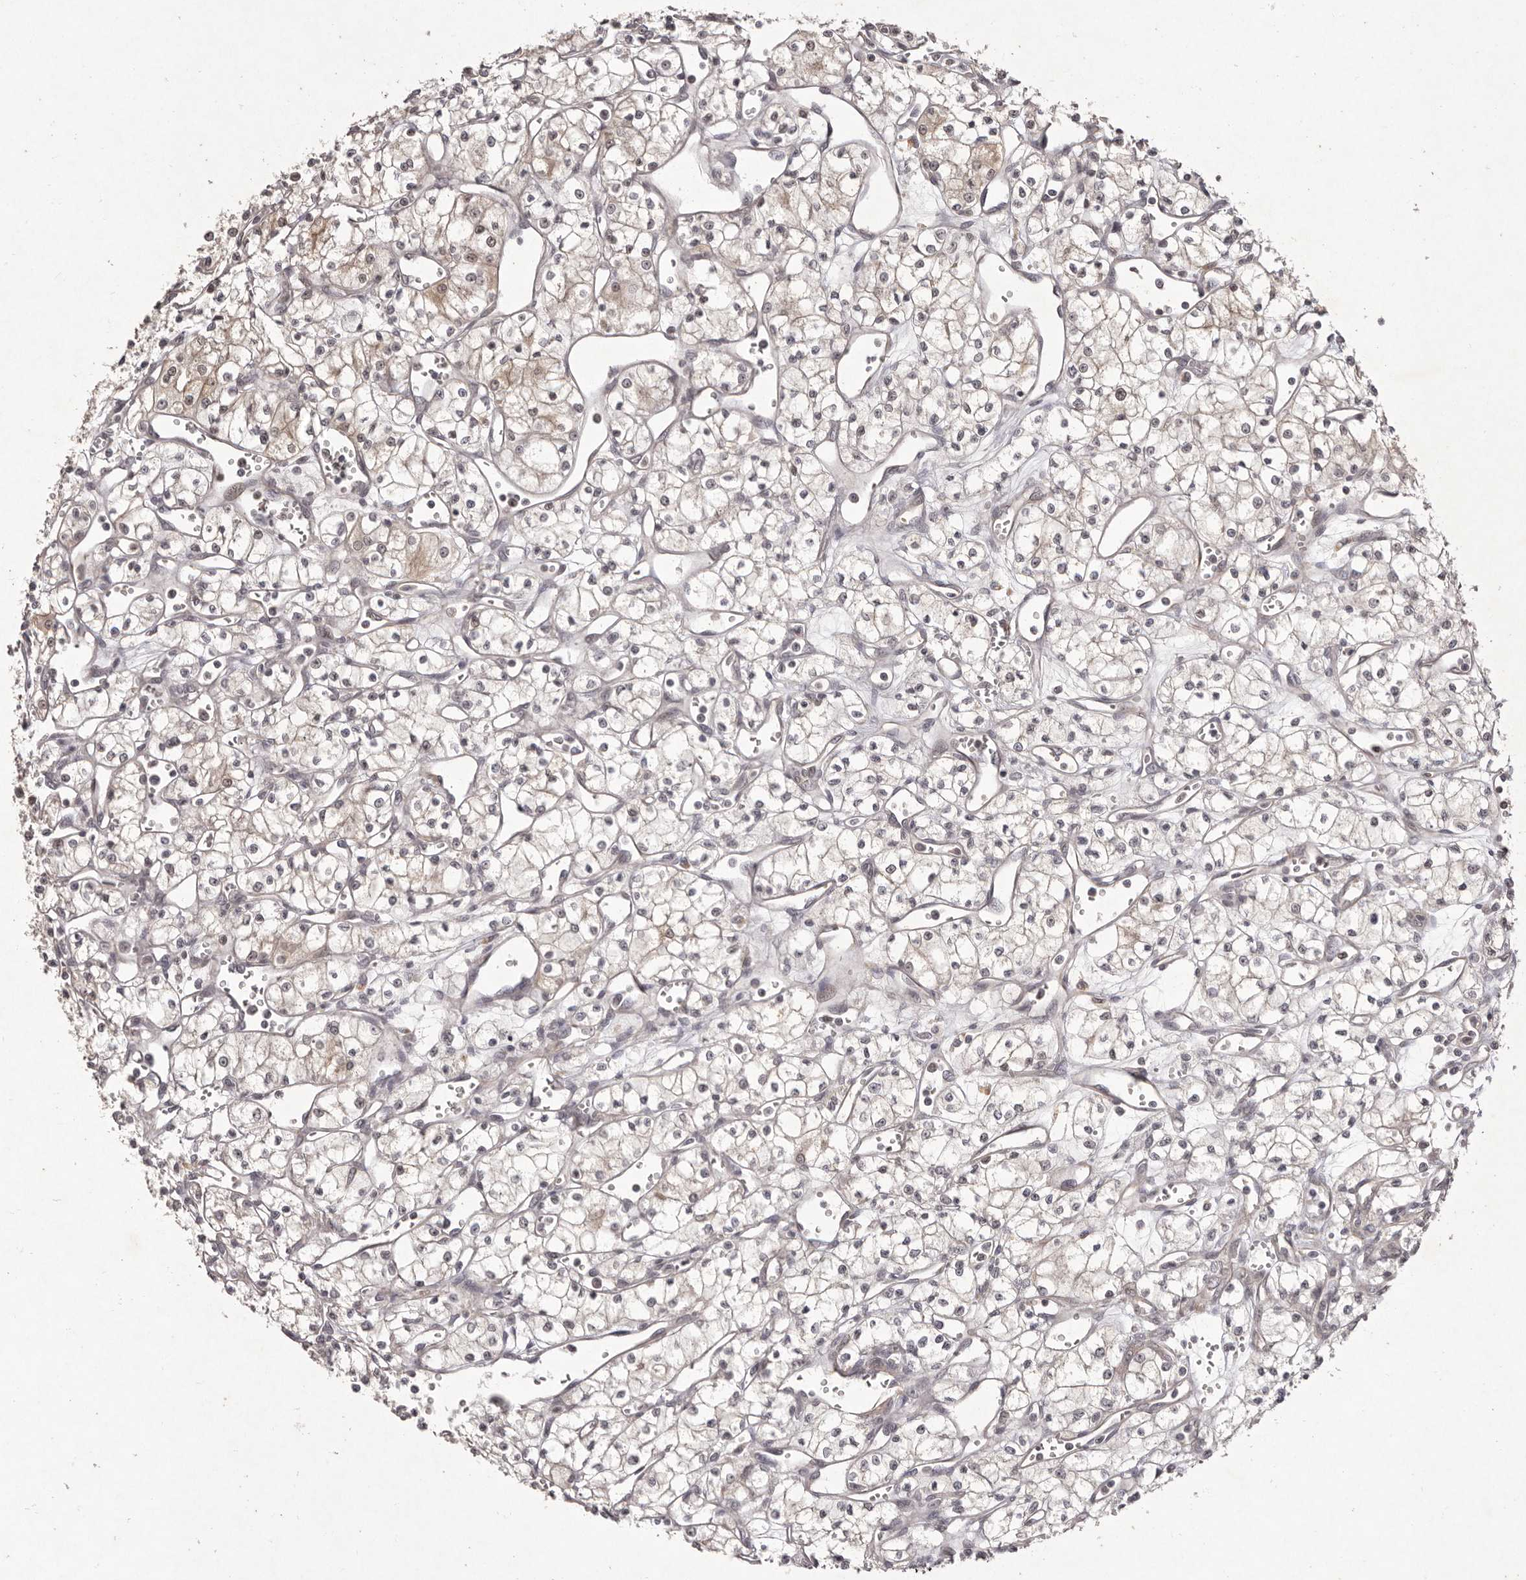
{"staining": {"intensity": "weak", "quantity": "<25%", "location": "cytoplasmic/membranous,nuclear"}, "tissue": "renal cancer", "cell_type": "Tumor cells", "image_type": "cancer", "snomed": [{"axis": "morphology", "description": "Adenocarcinoma, NOS"}, {"axis": "topography", "description": "Kidney"}], "caption": "Immunohistochemical staining of renal cancer reveals no significant expression in tumor cells.", "gene": "BUD31", "patient": {"sex": "male", "age": 59}}